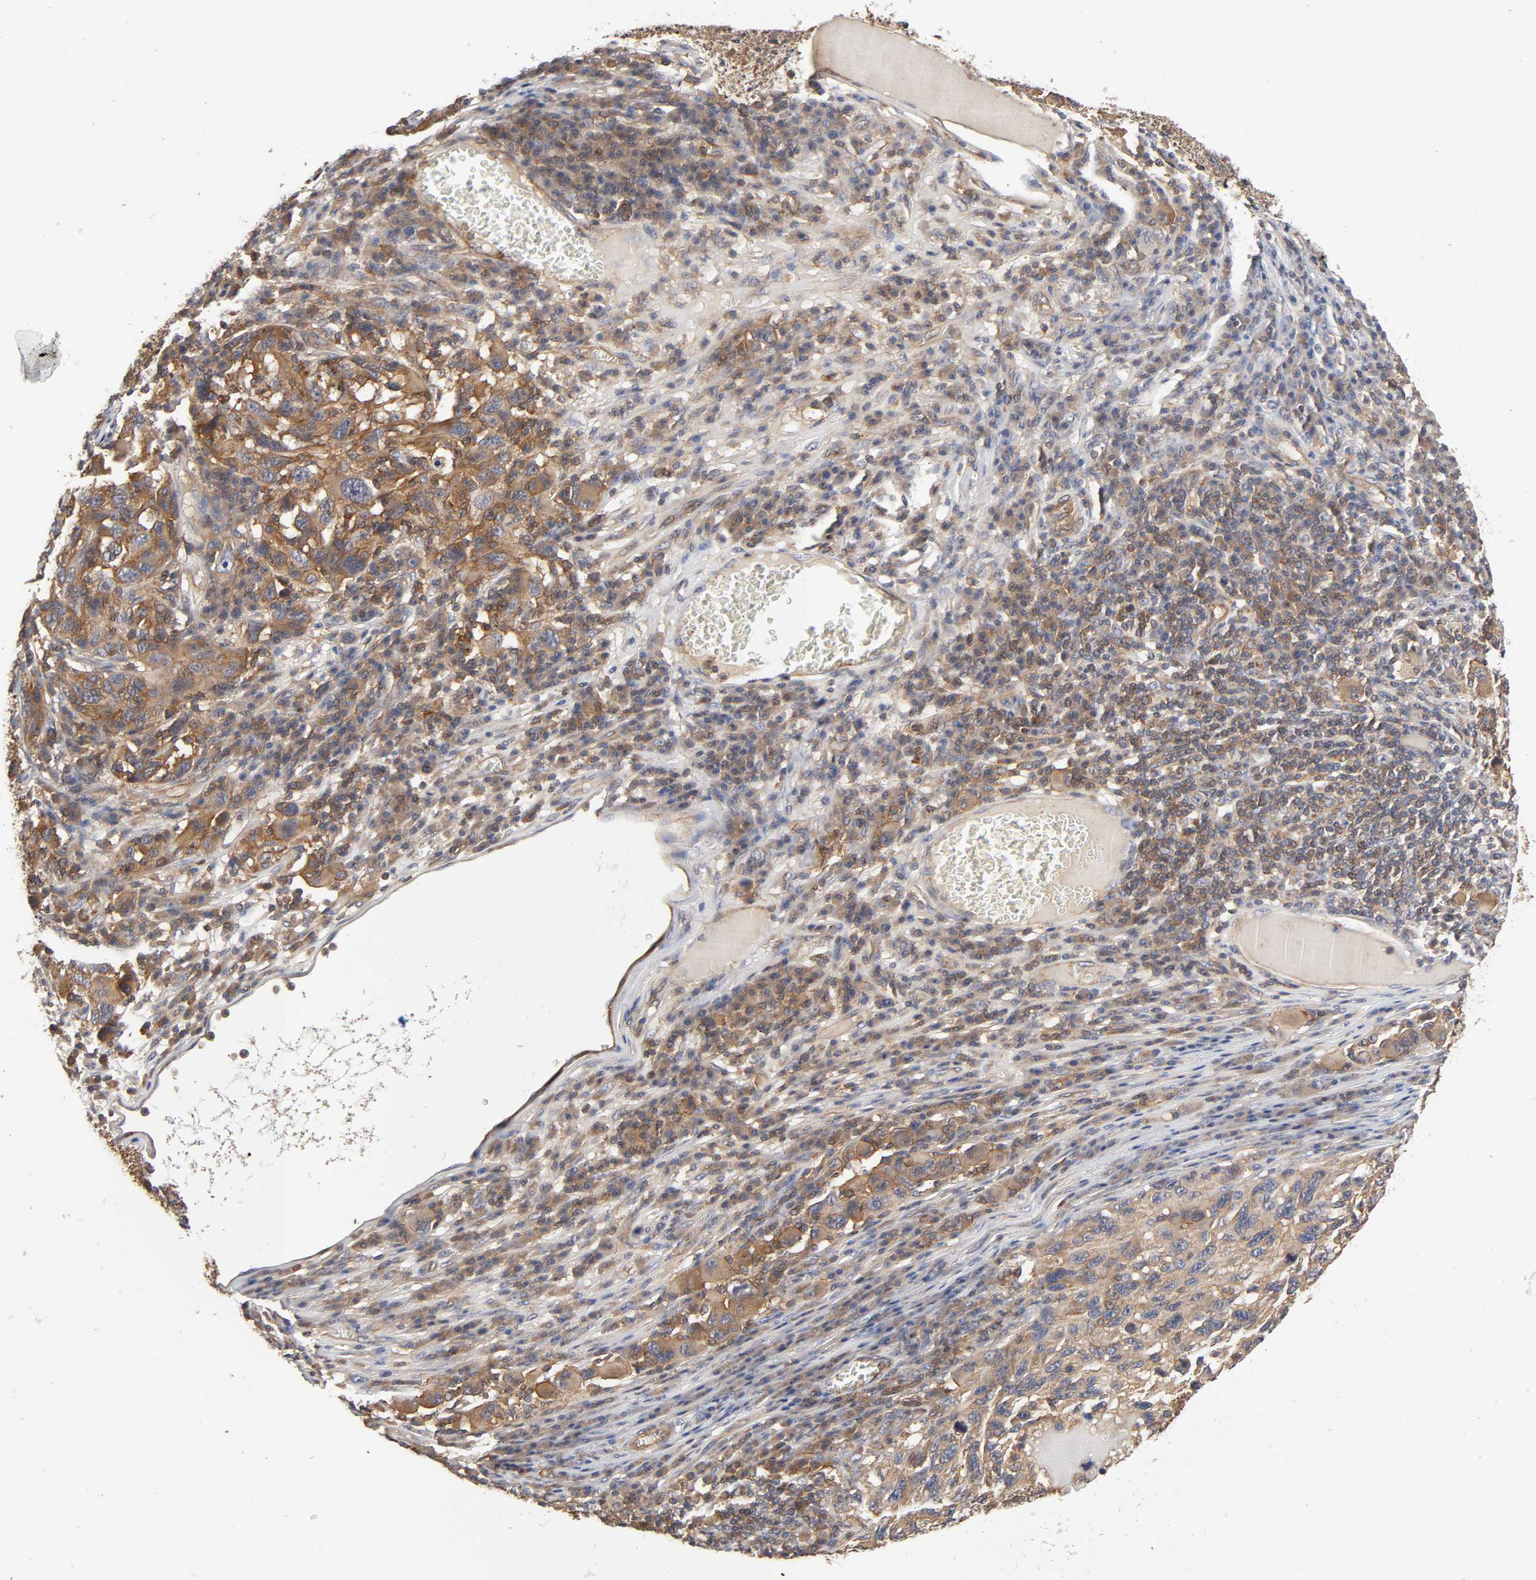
{"staining": {"intensity": "moderate", "quantity": ">75%", "location": "cytoplasmic/membranous"}, "tissue": "melanoma", "cell_type": "Tumor cells", "image_type": "cancer", "snomed": [{"axis": "morphology", "description": "Malignant melanoma, NOS"}, {"axis": "topography", "description": "Skin"}], "caption": "Immunohistochemistry (IHC) of human malignant melanoma shows medium levels of moderate cytoplasmic/membranous expression in about >75% of tumor cells.", "gene": "LAMTOR2", "patient": {"sex": "male", "age": 53}}